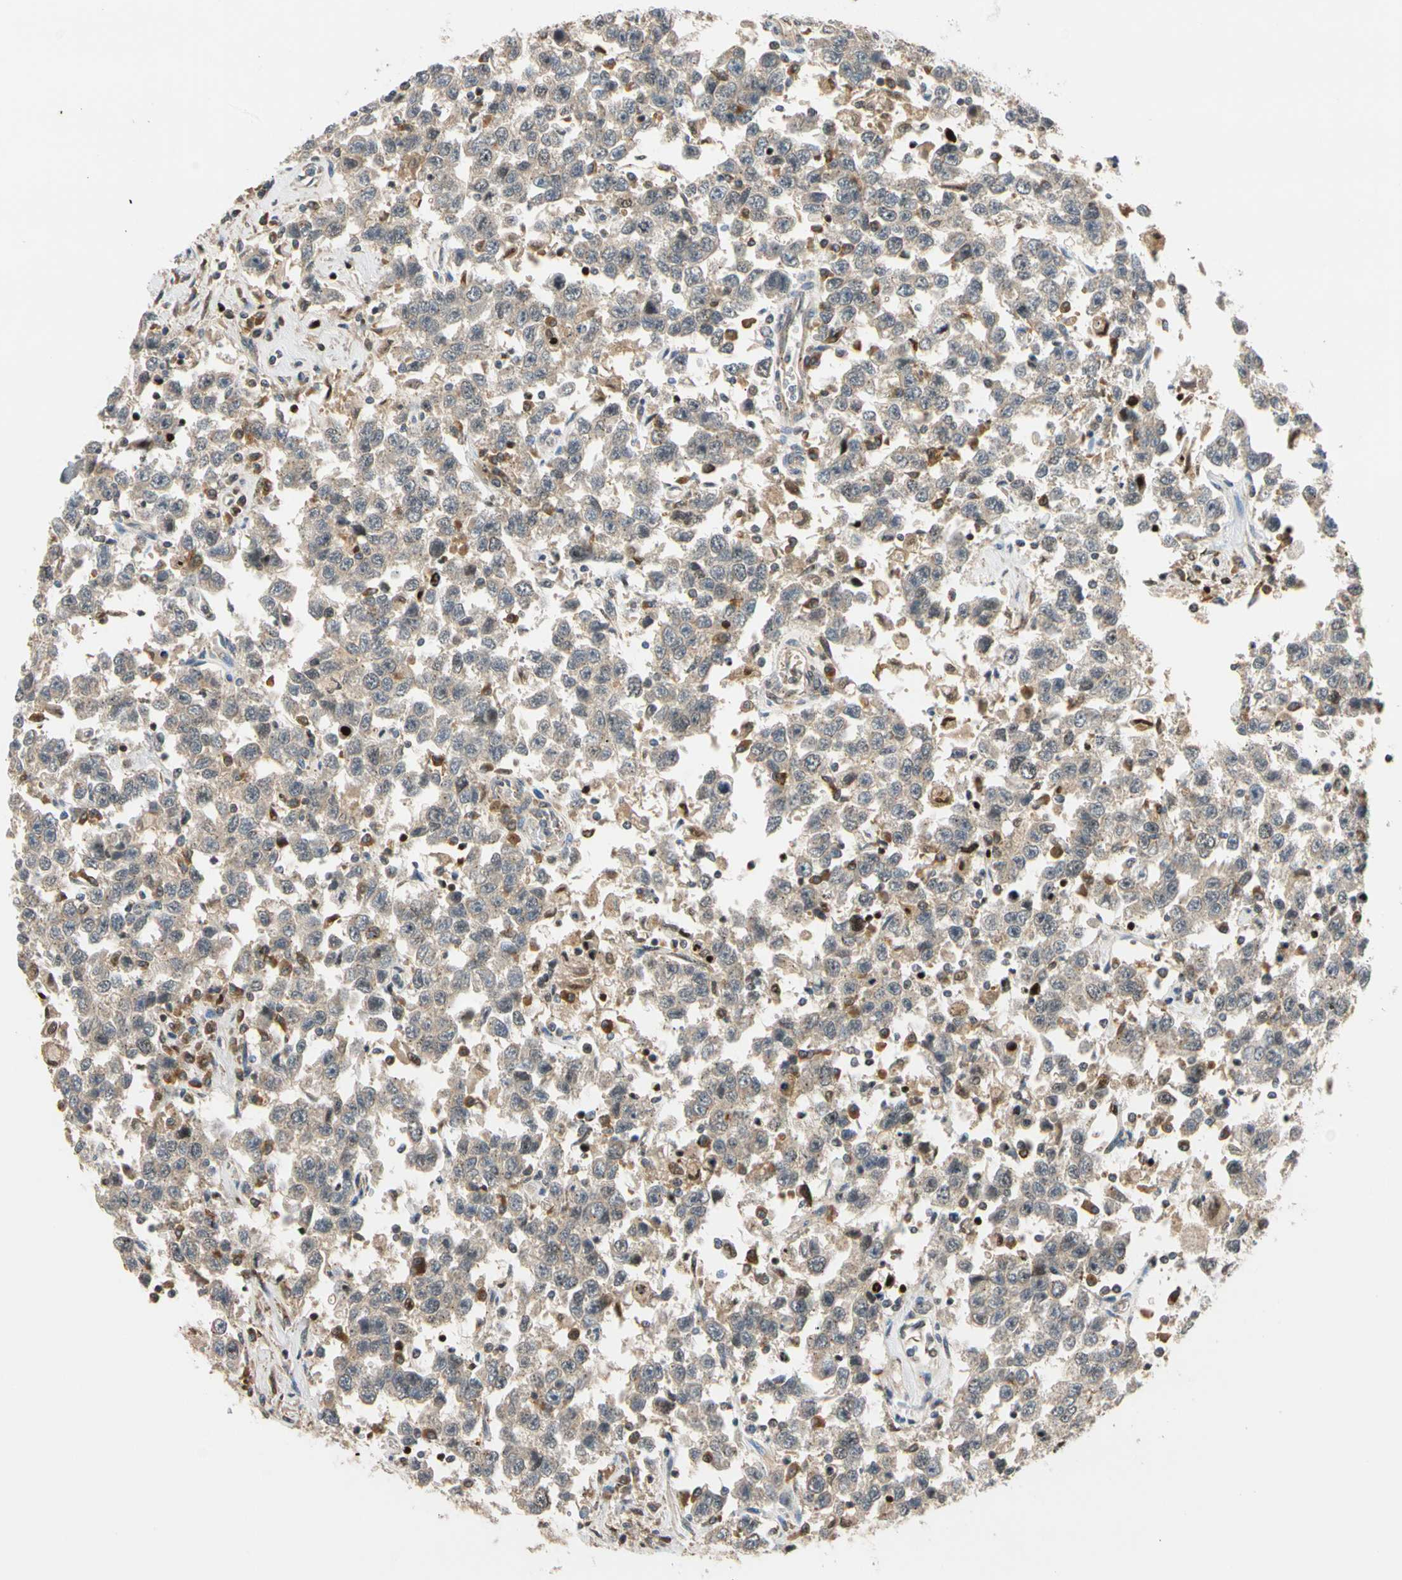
{"staining": {"intensity": "weak", "quantity": "25%-75%", "location": "cytoplasmic/membranous"}, "tissue": "testis cancer", "cell_type": "Tumor cells", "image_type": "cancer", "snomed": [{"axis": "morphology", "description": "Seminoma, NOS"}, {"axis": "topography", "description": "Testis"}], "caption": "Protein expression analysis of testis cancer (seminoma) reveals weak cytoplasmic/membranous expression in about 25%-75% of tumor cells.", "gene": "IP6K2", "patient": {"sex": "male", "age": 41}}